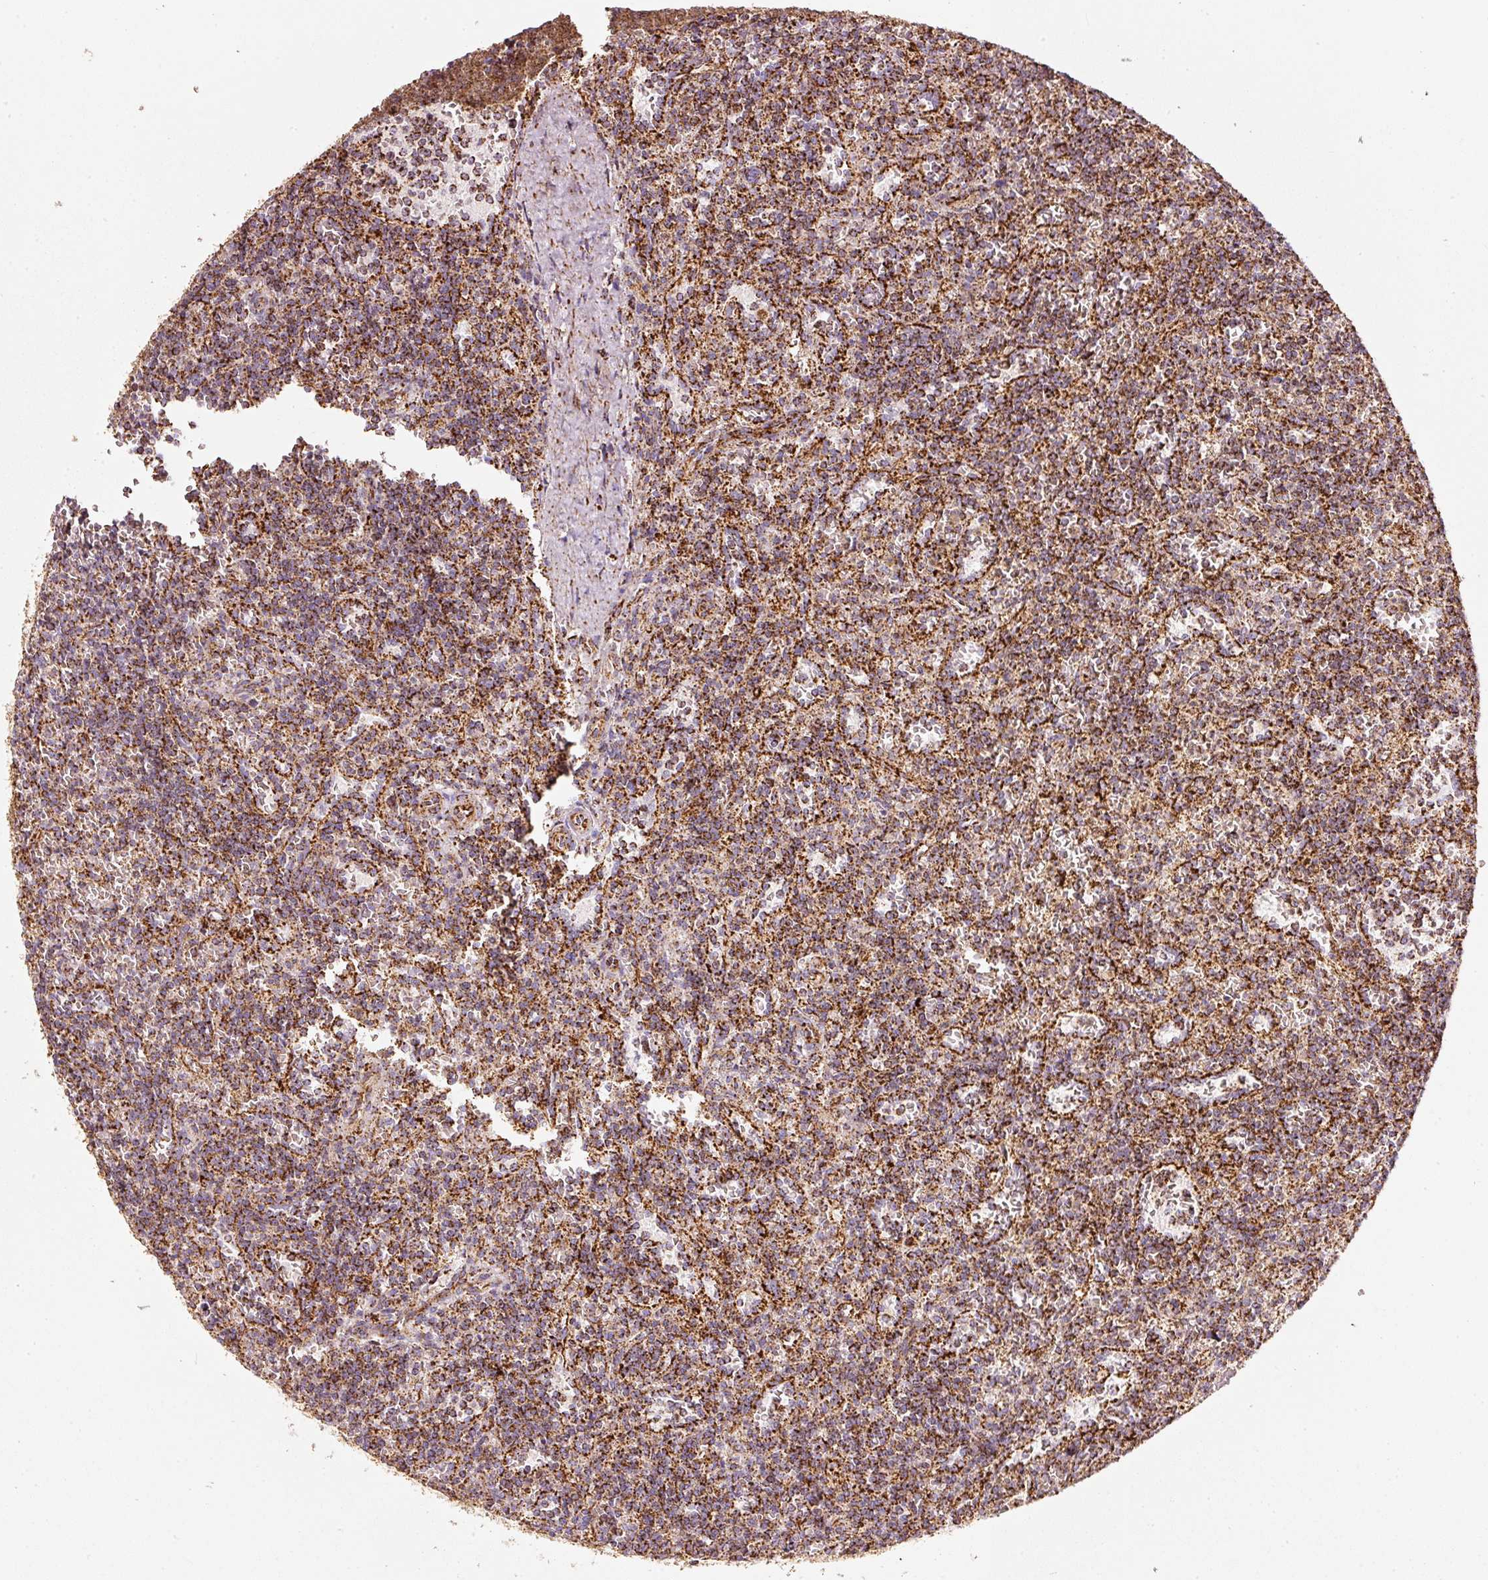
{"staining": {"intensity": "strong", "quantity": ">75%", "location": "cytoplasmic/membranous"}, "tissue": "lymphoma", "cell_type": "Tumor cells", "image_type": "cancer", "snomed": [{"axis": "morphology", "description": "Malignant lymphoma, non-Hodgkin's type, Low grade"}, {"axis": "topography", "description": "Spleen"}], "caption": "Lymphoma tissue demonstrates strong cytoplasmic/membranous staining in approximately >75% of tumor cells, visualized by immunohistochemistry. Nuclei are stained in blue.", "gene": "UQCRC1", "patient": {"sex": "male", "age": 73}}